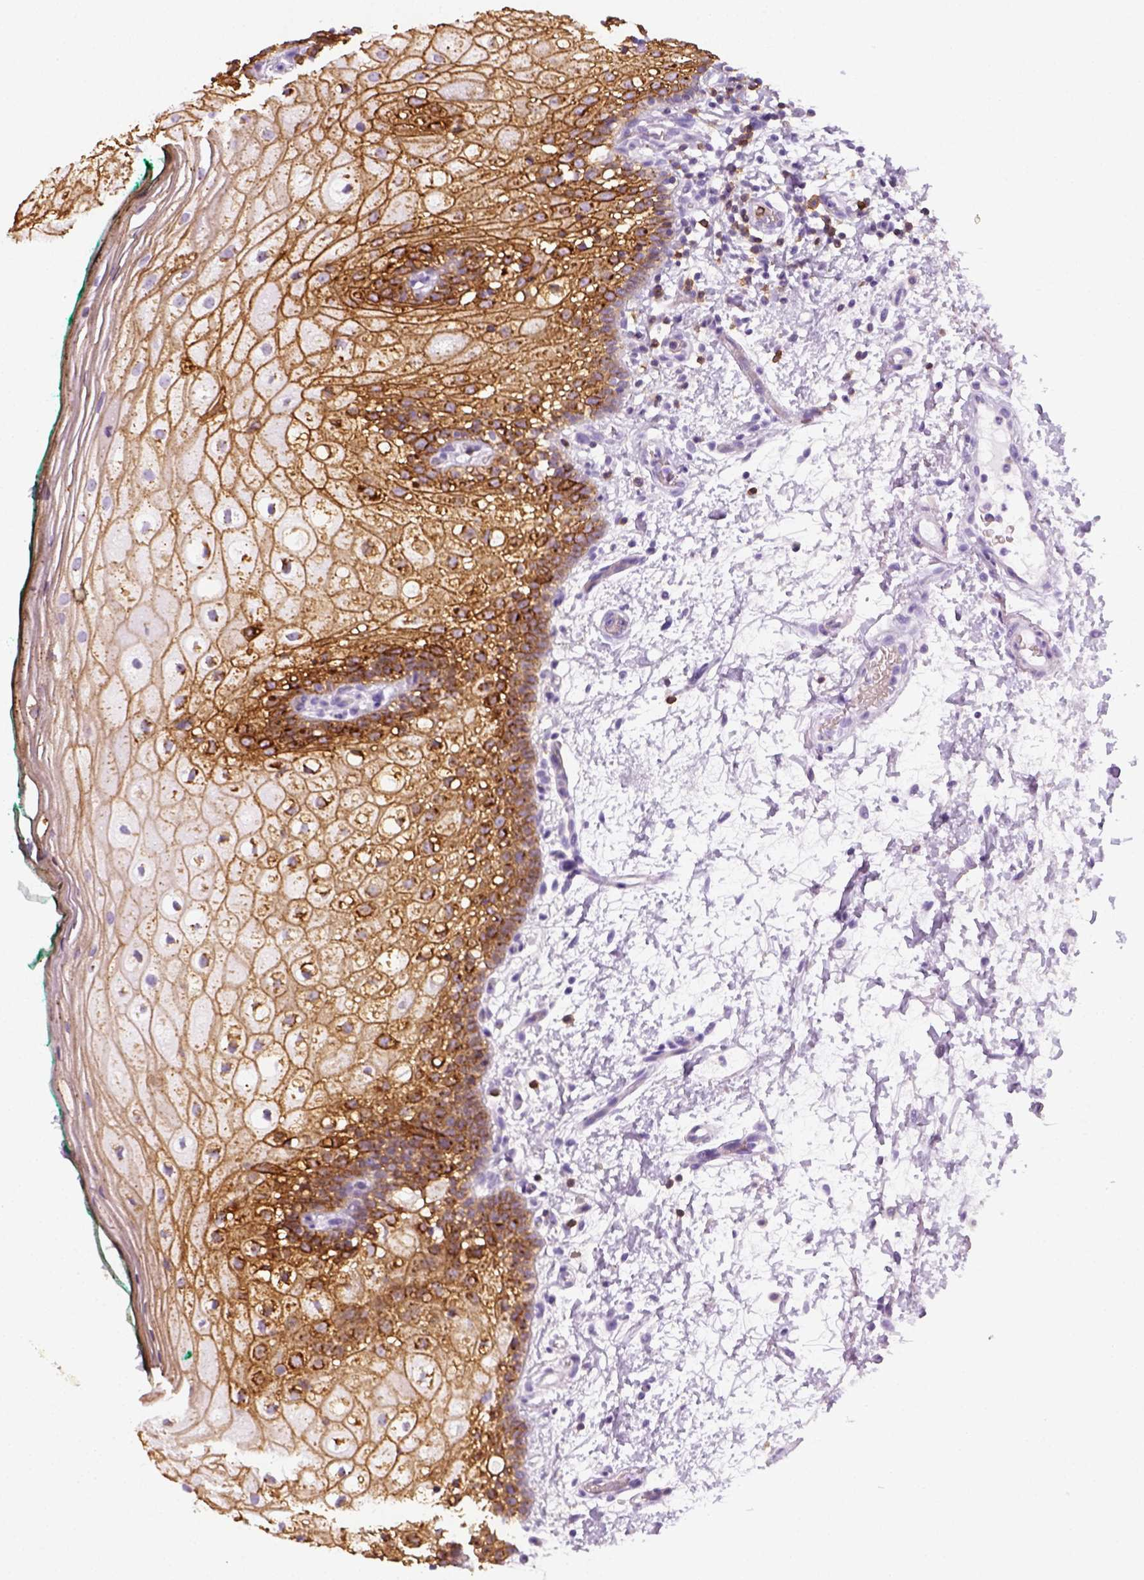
{"staining": {"intensity": "strong", "quantity": ">75%", "location": "cytoplasmic/membranous"}, "tissue": "oral mucosa", "cell_type": "Squamous epithelial cells", "image_type": "normal", "snomed": [{"axis": "morphology", "description": "Normal tissue, NOS"}, {"axis": "topography", "description": "Oral tissue"}], "caption": "This image reveals immunohistochemistry staining of normal oral mucosa, with high strong cytoplasmic/membranous expression in about >75% of squamous epithelial cells.", "gene": "AQP3", "patient": {"sex": "female", "age": 83}}